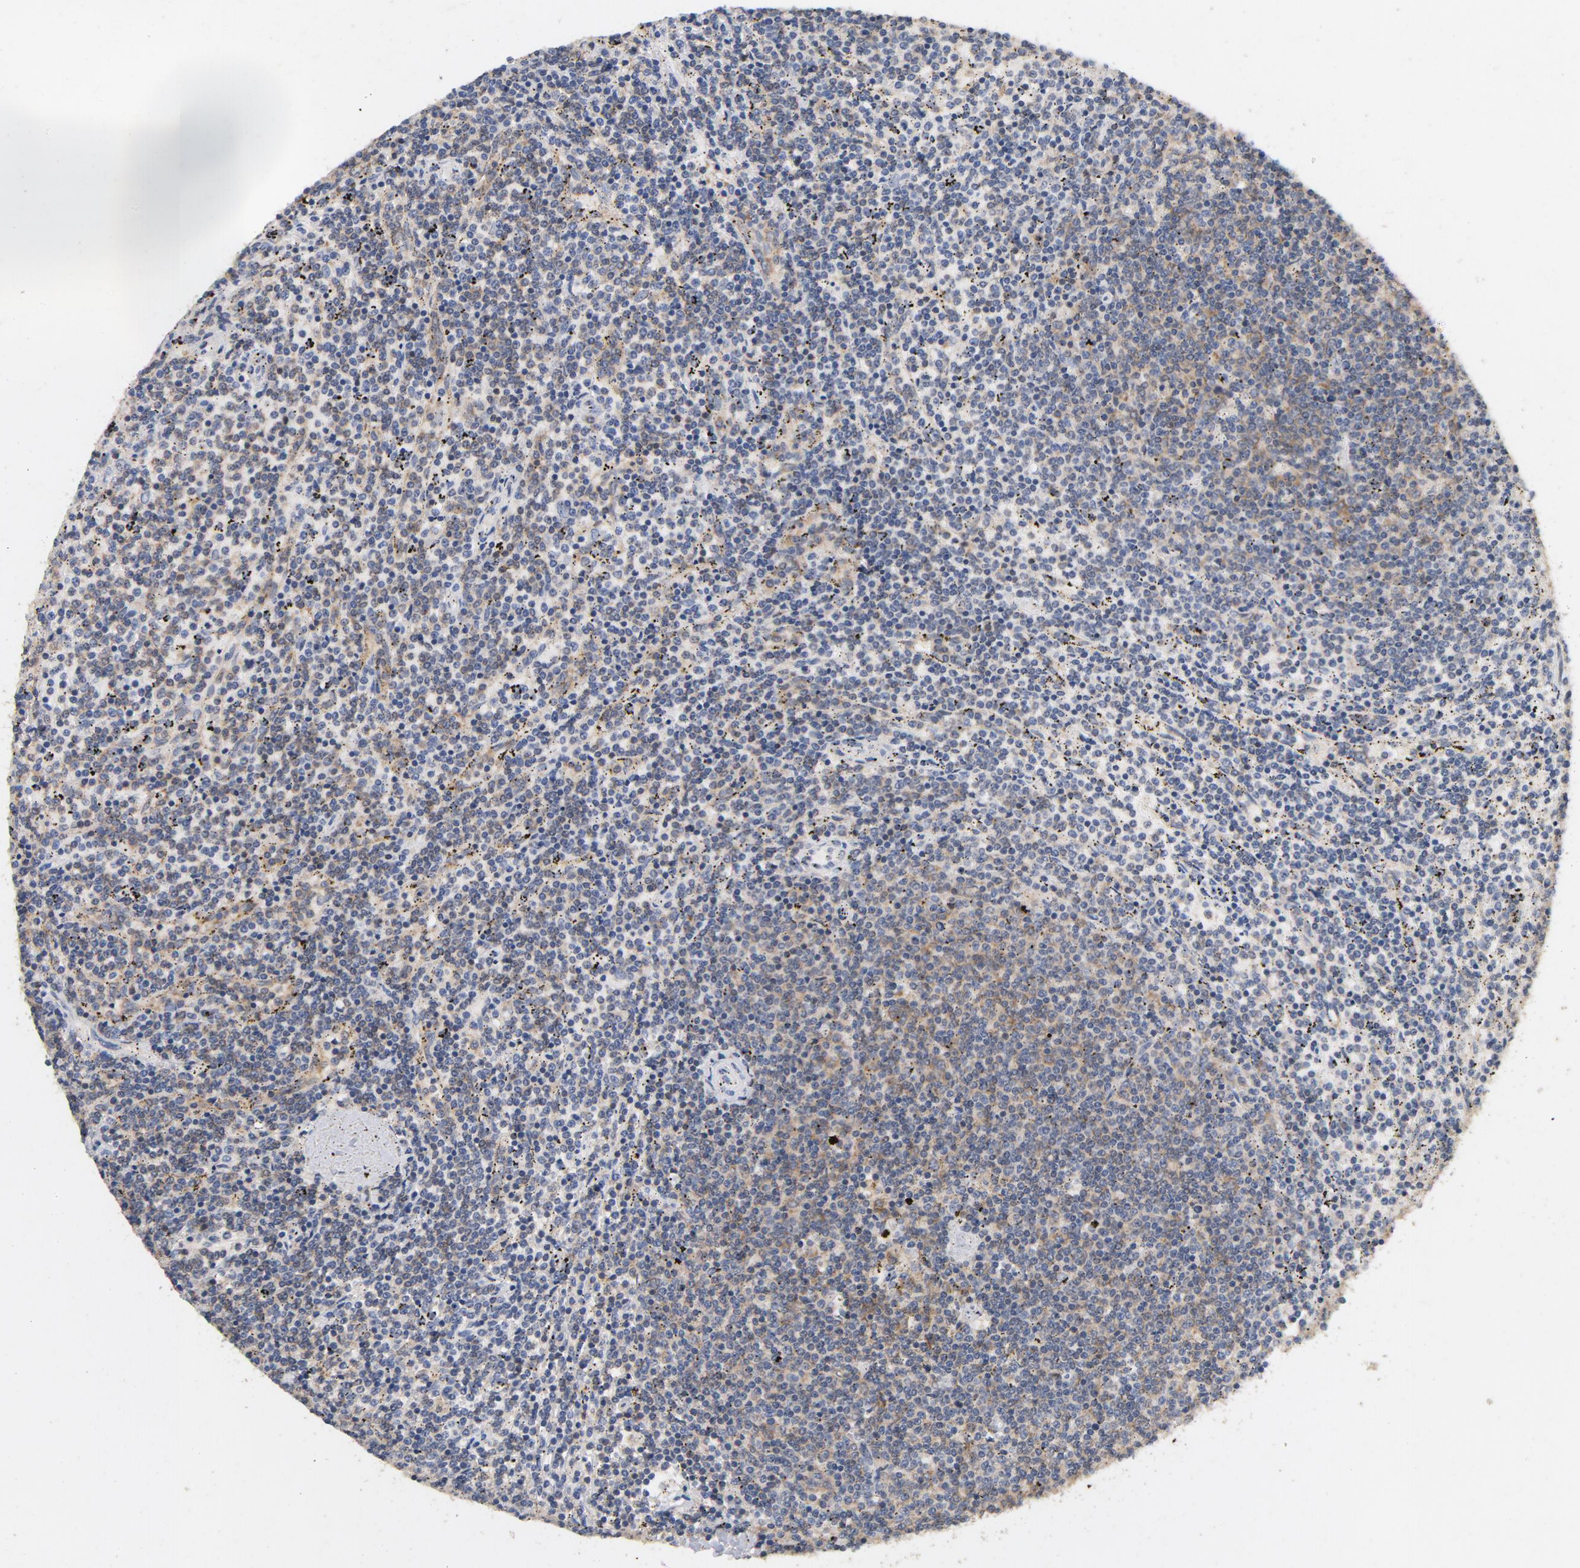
{"staining": {"intensity": "weak", "quantity": "25%-75%", "location": "cytoplasmic/membranous"}, "tissue": "lymphoma", "cell_type": "Tumor cells", "image_type": "cancer", "snomed": [{"axis": "morphology", "description": "Malignant lymphoma, non-Hodgkin's type, Low grade"}, {"axis": "topography", "description": "Spleen"}], "caption": "Protein staining of low-grade malignant lymphoma, non-Hodgkin's type tissue exhibits weak cytoplasmic/membranous positivity in about 25%-75% of tumor cells.", "gene": "DDX6", "patient": {"sex": "female", "age": 50}}